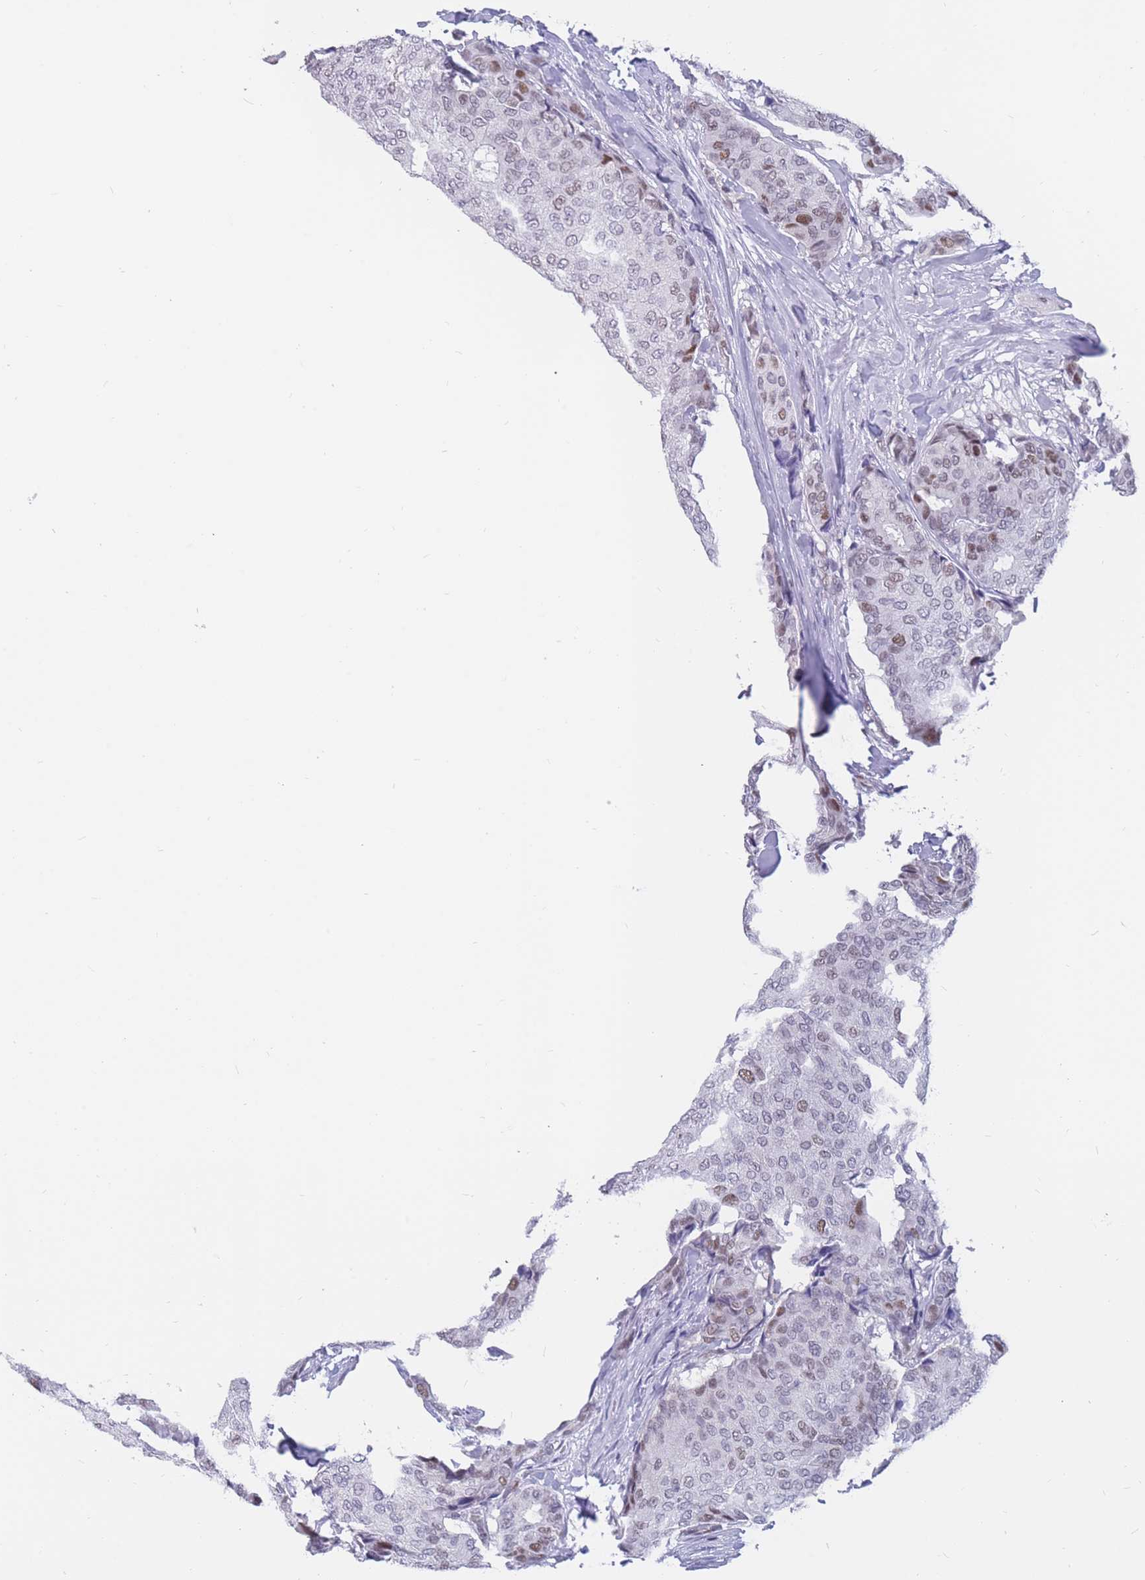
{"staining": {"intensity": "moderate", "quantity": "25%-75%", "location": "nuclear"}, "tissue": "breast cancer", "cell_type": "Tumor cells", "image_type": "cancer", "snomed": [{"axis": "morphology", "description": "Duct carcinoma"}, {"axis": "topography", "description": "Breast"}], "caption": "Breast invasive ductal carcinoma stained with immunohistochemistry (IHC) reveals moderate nuclear staining in about 25%-75% of tumor cells.", "gene": "NASP", "patient": {"sex": "female", "age": 75}}